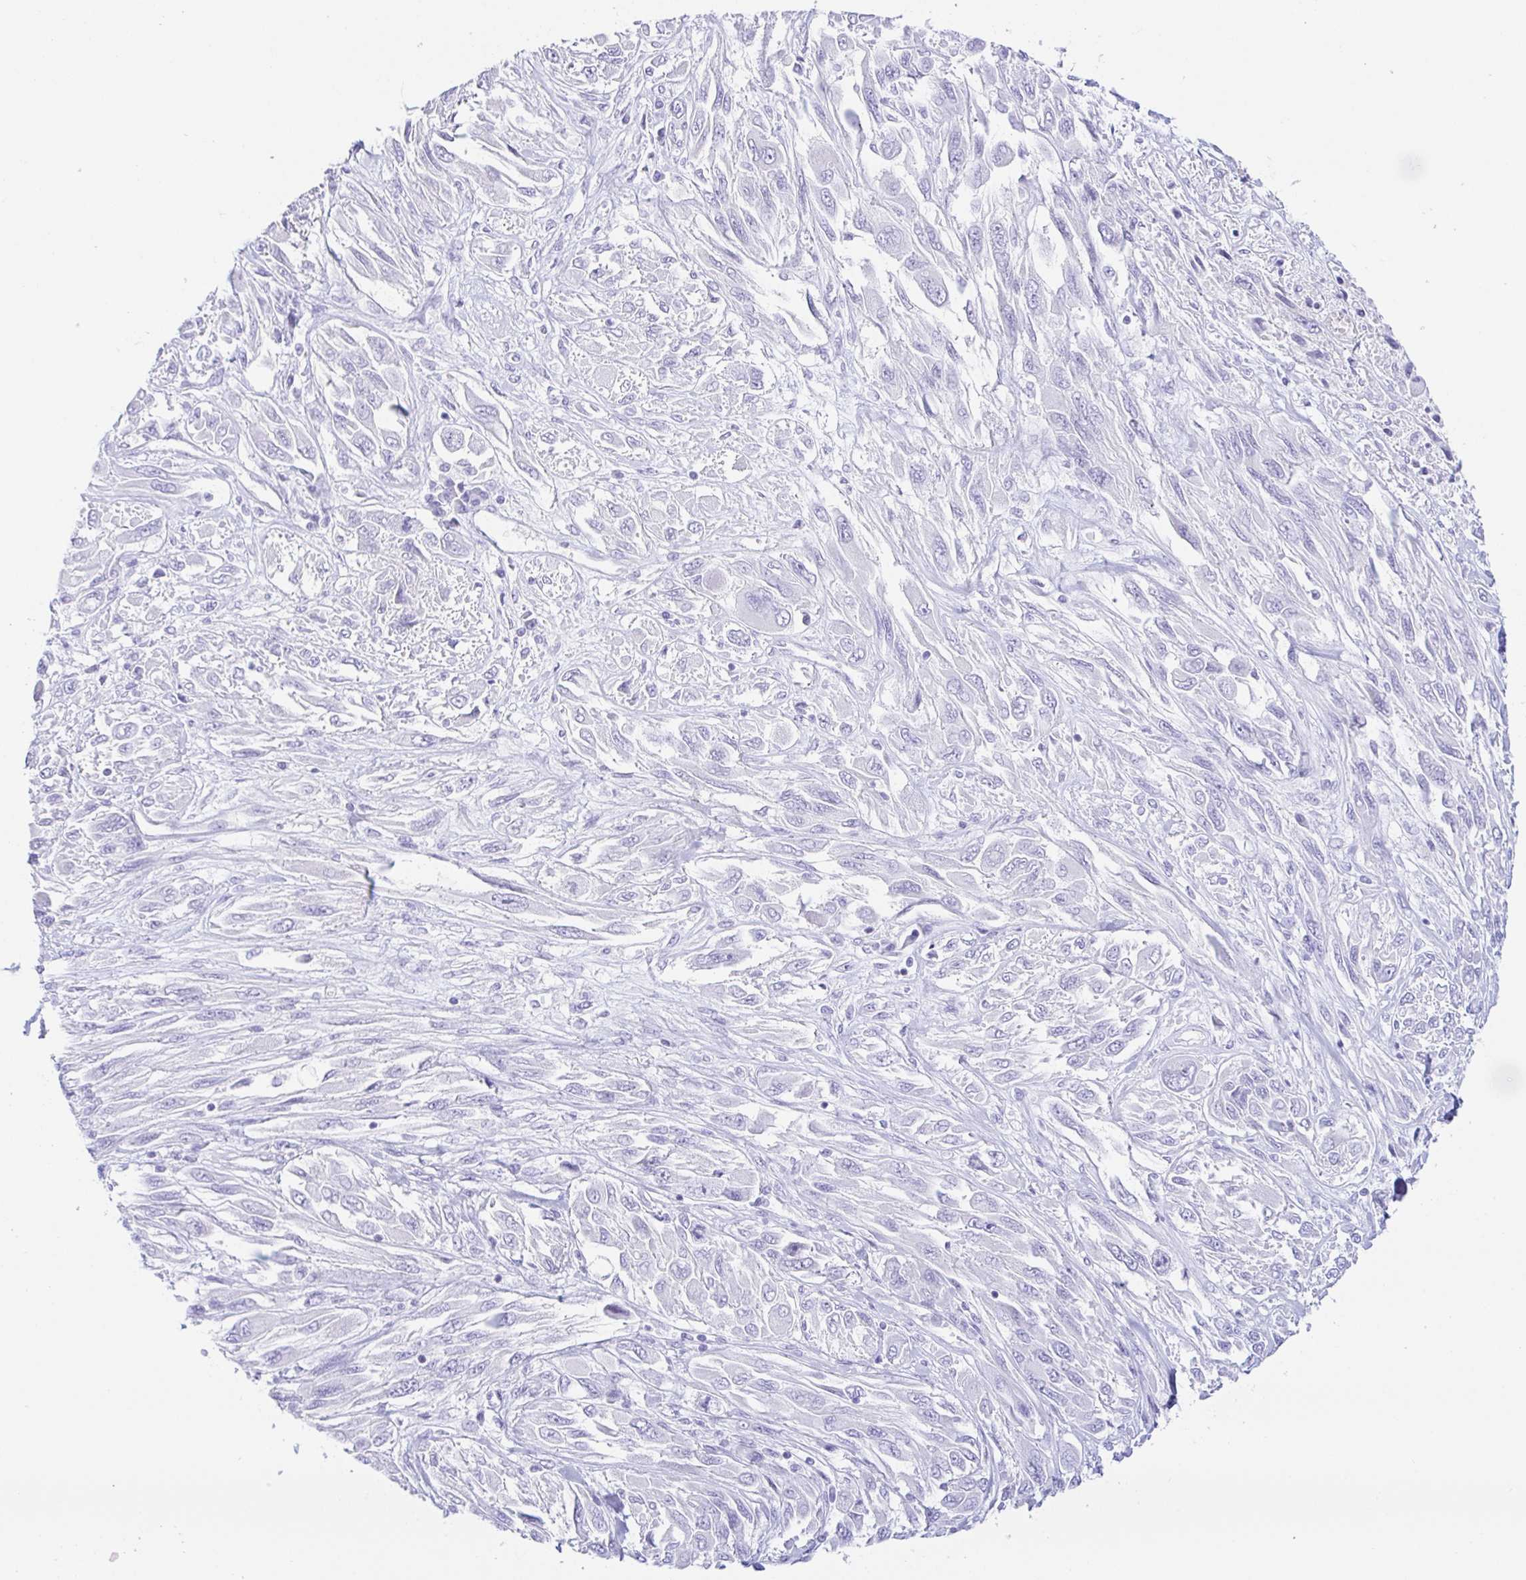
{"staining": {"intensity": "negative", "quantity": "none", "location": "none"}, "tissue": "melanoma", "cell_type": "Tumor cells", "image_type": "cancer", "snomed": [{"axis": "morphology", "description": "Malignant melanoma, NOS"}, {"axis": "topography", "description": "Skin"}], "caption": "IHC image of neoplastic tissue: human melanoma stained with DAB (3,3'-diaminobenzidine) reveals no significant protein staining in tumor cells.", "gene": "PAX8", "patient": {"sex": "female", "age": 91}}